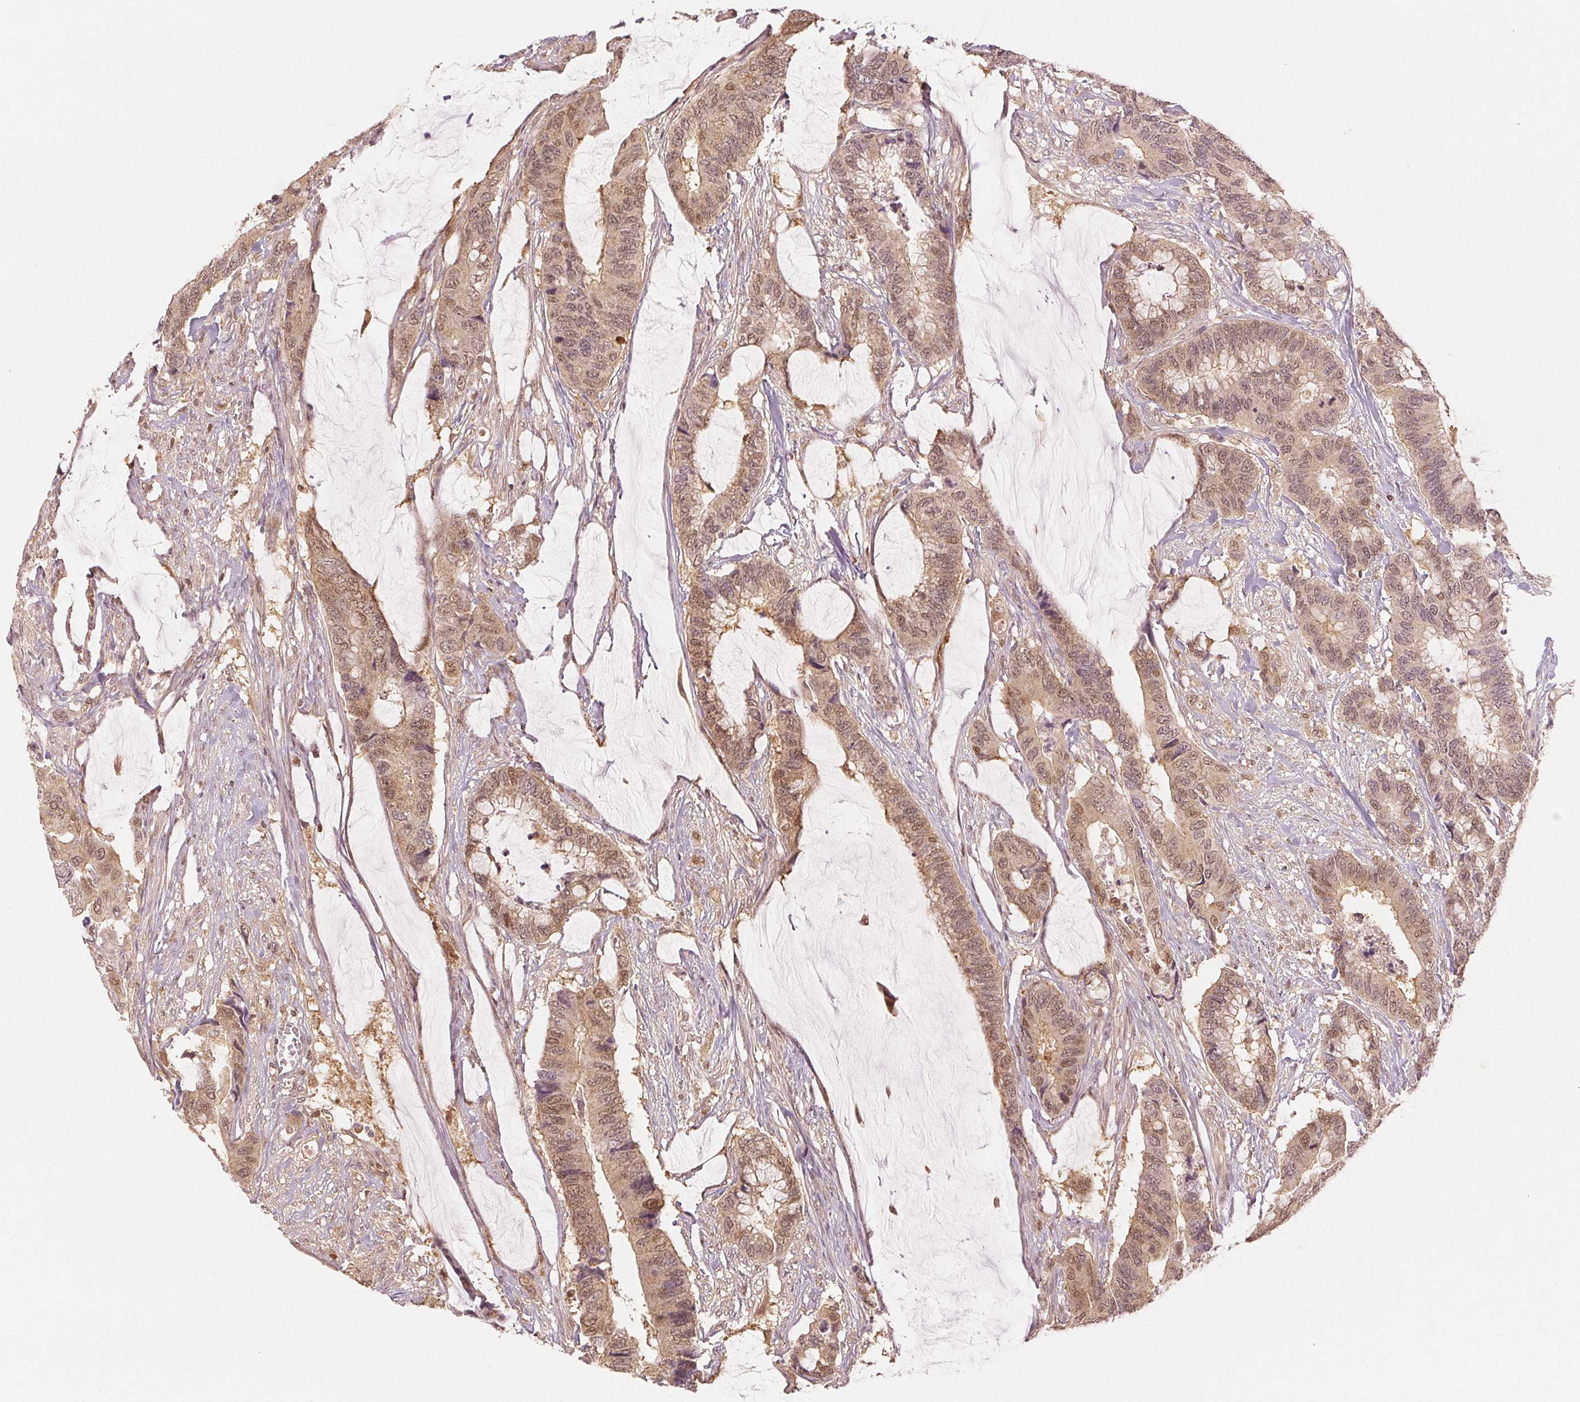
{"staining": {"intensity": "weak", "quantity": ">75%", "location": "cytoplasmic/membranous,nuclear"}, "tissue": "colorectal cancer", "cell_type": "Tumor cells", "image_type": "cancer", "snomed": [{"axis": "morphology", "description": "Adenocarcinoma, NOS"}, {"axis": "topography", "description": "Rectum"}], "caption": "Protein staining shows weak cytoplasmic/membranous and nuclear positivity in approximately >75% of tumor cells in adenocarcinoma (colorectal).", "gene": "MAPK14", "patient": {"sex": "female", "age": 59}}